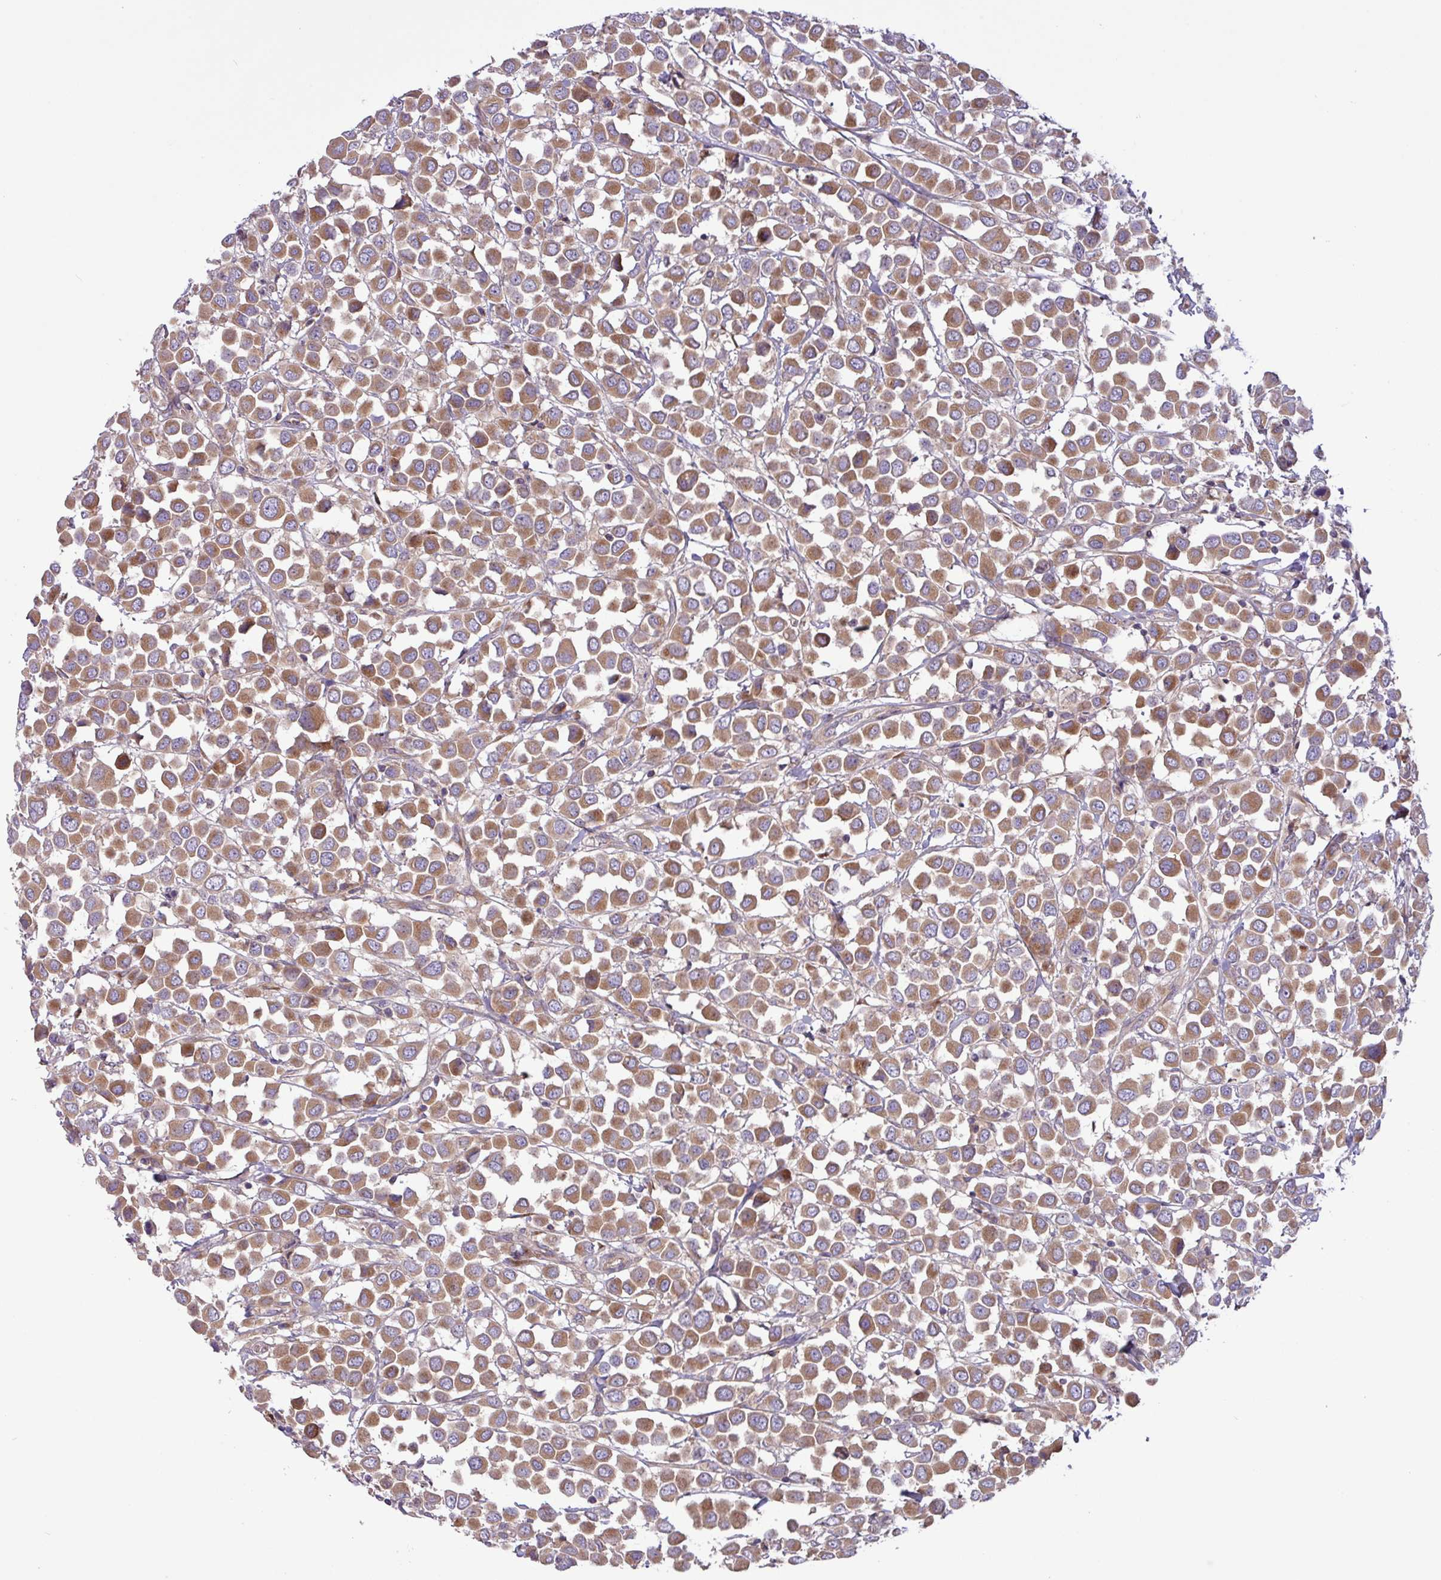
{"staining": {"intensity": "moderate", "quantity": ">75%", "location": "cytoplasmic/membranous"}, "tissue": "breast cancer", "cell_type": "Tumor cells", "image_type": "cancer", "snomed": [{"axis": "morphology", "description": "Duct carcinoma"}, {"axis": "topography", "description": "Breast"}], "caption": "Immunohistochemical staining of breast intraductal carcinoma displays moderate cytoplasmic/membranous protein expression in approximately >75% of tumor cells.", "gene": "RAB19", "patient": {"sex": "female", "age": 61}}